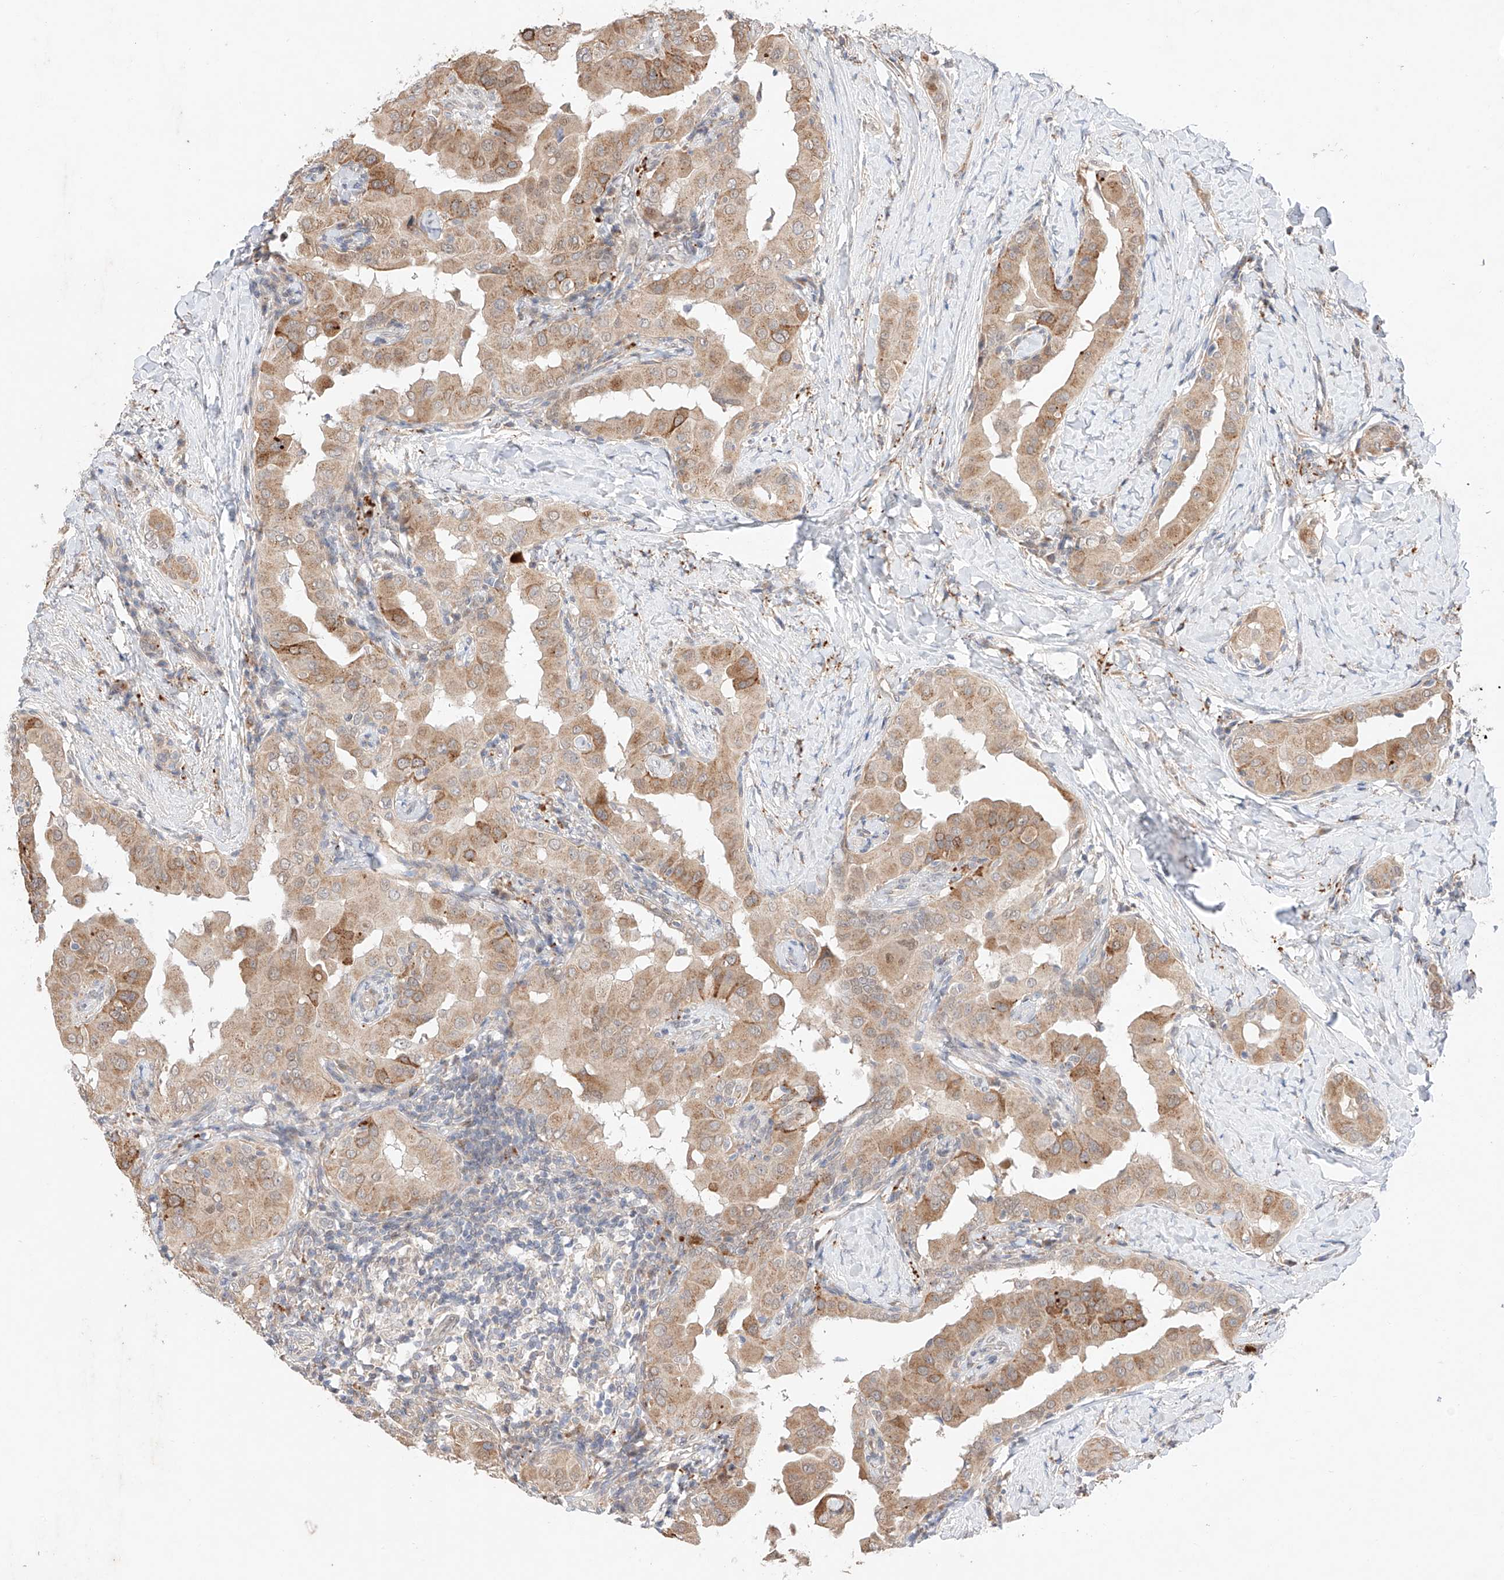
{"staining": {"intensity": "moderate", "quantity": ">75%", "location": "cytoplasmic/membranous"}, "tissue": "thyroid cancer", "cell_type": "Tumor cells", "image_type": "cancer", "snomed": [{"axis": "morphology", "description": "Papillary adenocarcinoma, NOS"}, {"axis": "topography", "description": "Thyroid gland"}], "caption": "Immunohistochemistry staining of thyroid cancer, which exhibits medium levels of moderate cytoplasmic/membranous expression in approximately >75% of tumor cells indicating moderate cytoplasmic/membranous protein staining. The staining was performed using DAB (3,3'-diaminobenzidine) (brown) for protein detection and nuclei were counterstained in hematoxylin (blue).", "gene": "GCNT1", "patient": {"sex": "male", "age": 33}}